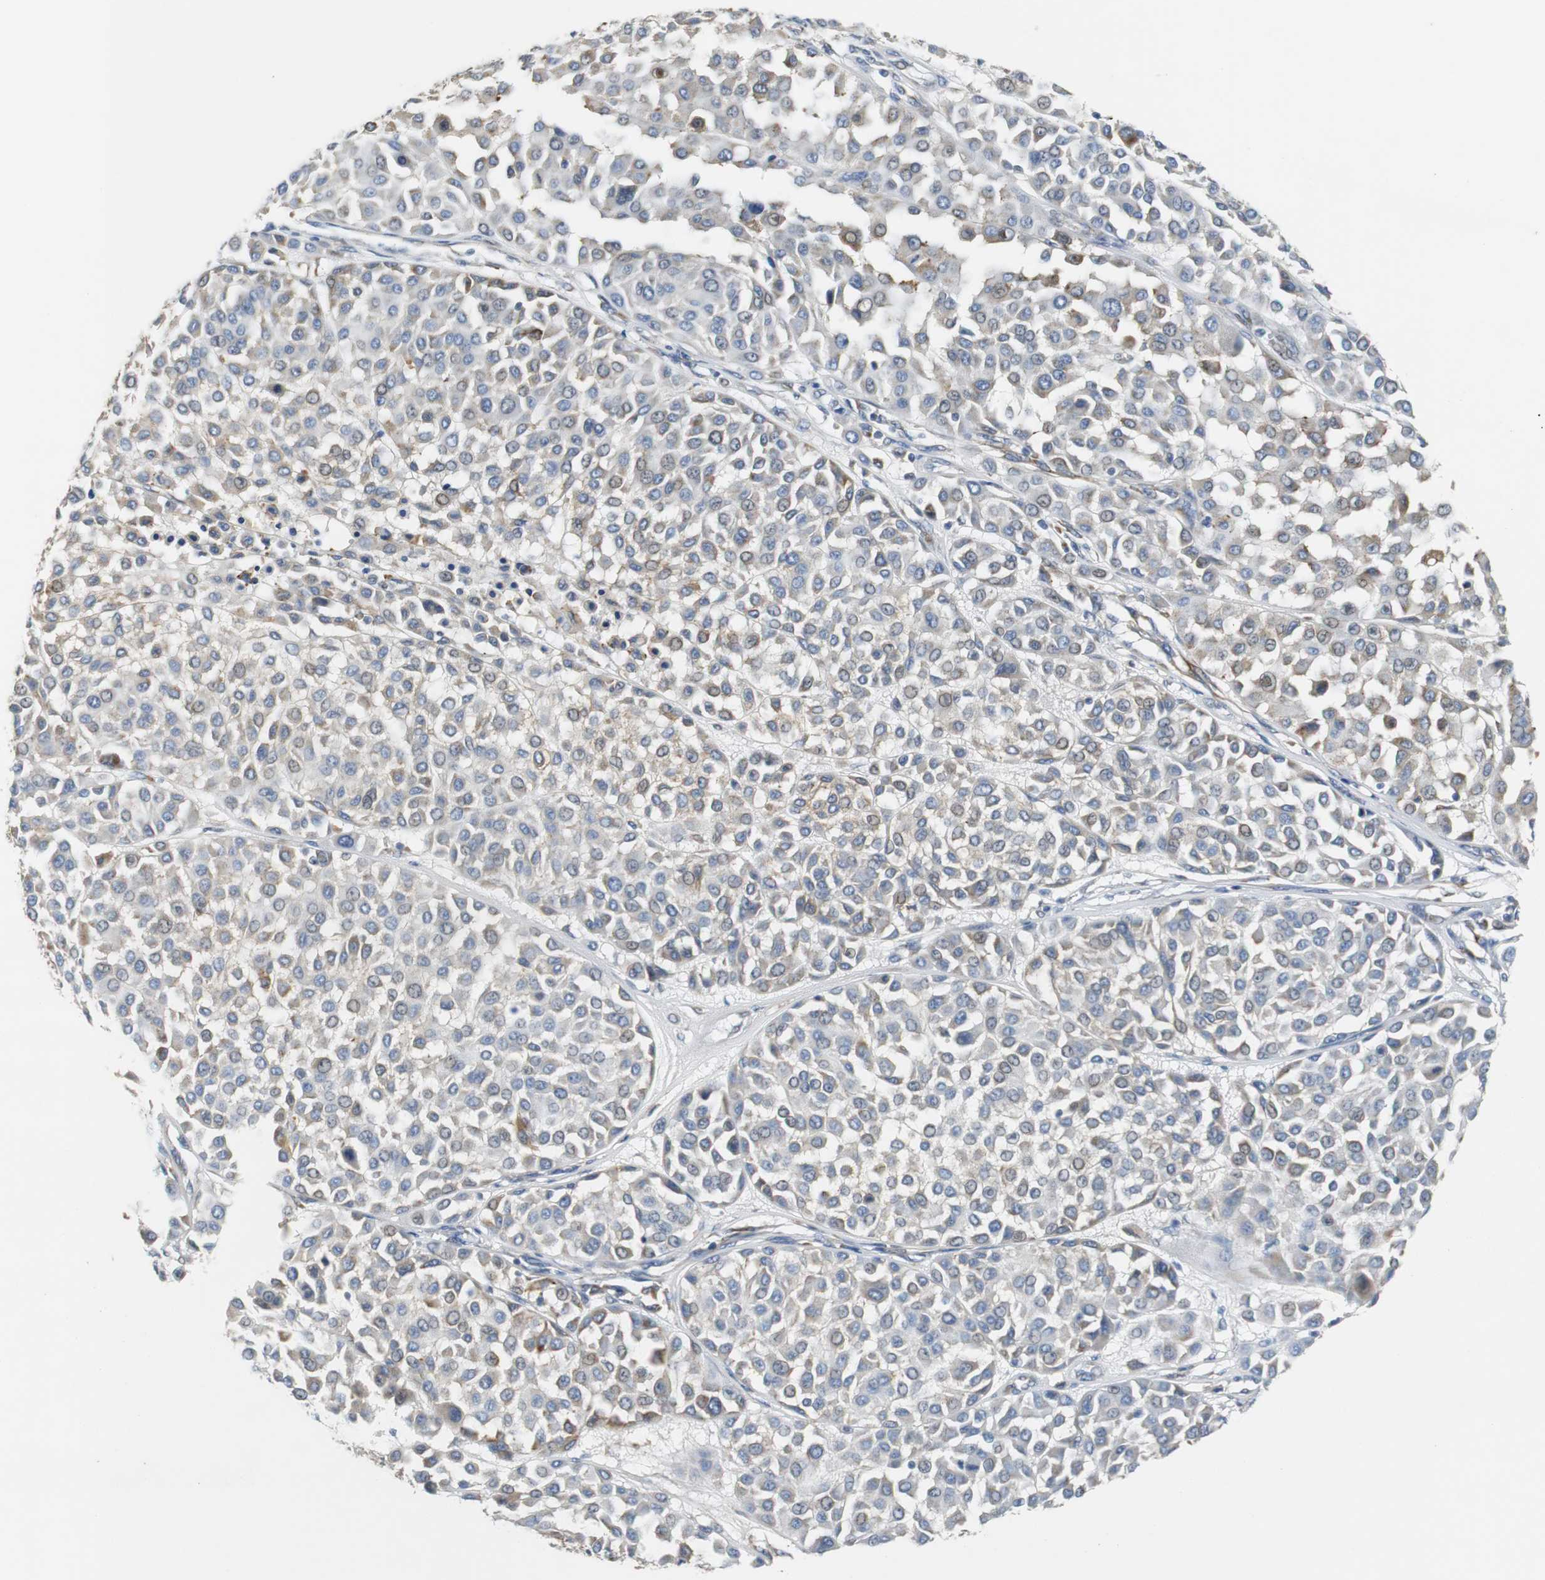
{"staining": {"intensity": "negative", "quantity": "none", "location": "none"}, "tissue": "melanoma", "cell_type": "Tumor cells", "image_type": "cancer", "snomed": [{"axis": "morphology", "description": "Malignant melanoma, Metastatic site"}, {"axis": "topography", "description": "Soft tissue"}], "caption": "Immunohistochemical staining of melanoma demonstrates no significant staining in tumor cells.", "gene": "PDIA4", "patient": {"sex": "male", "age": 41}}